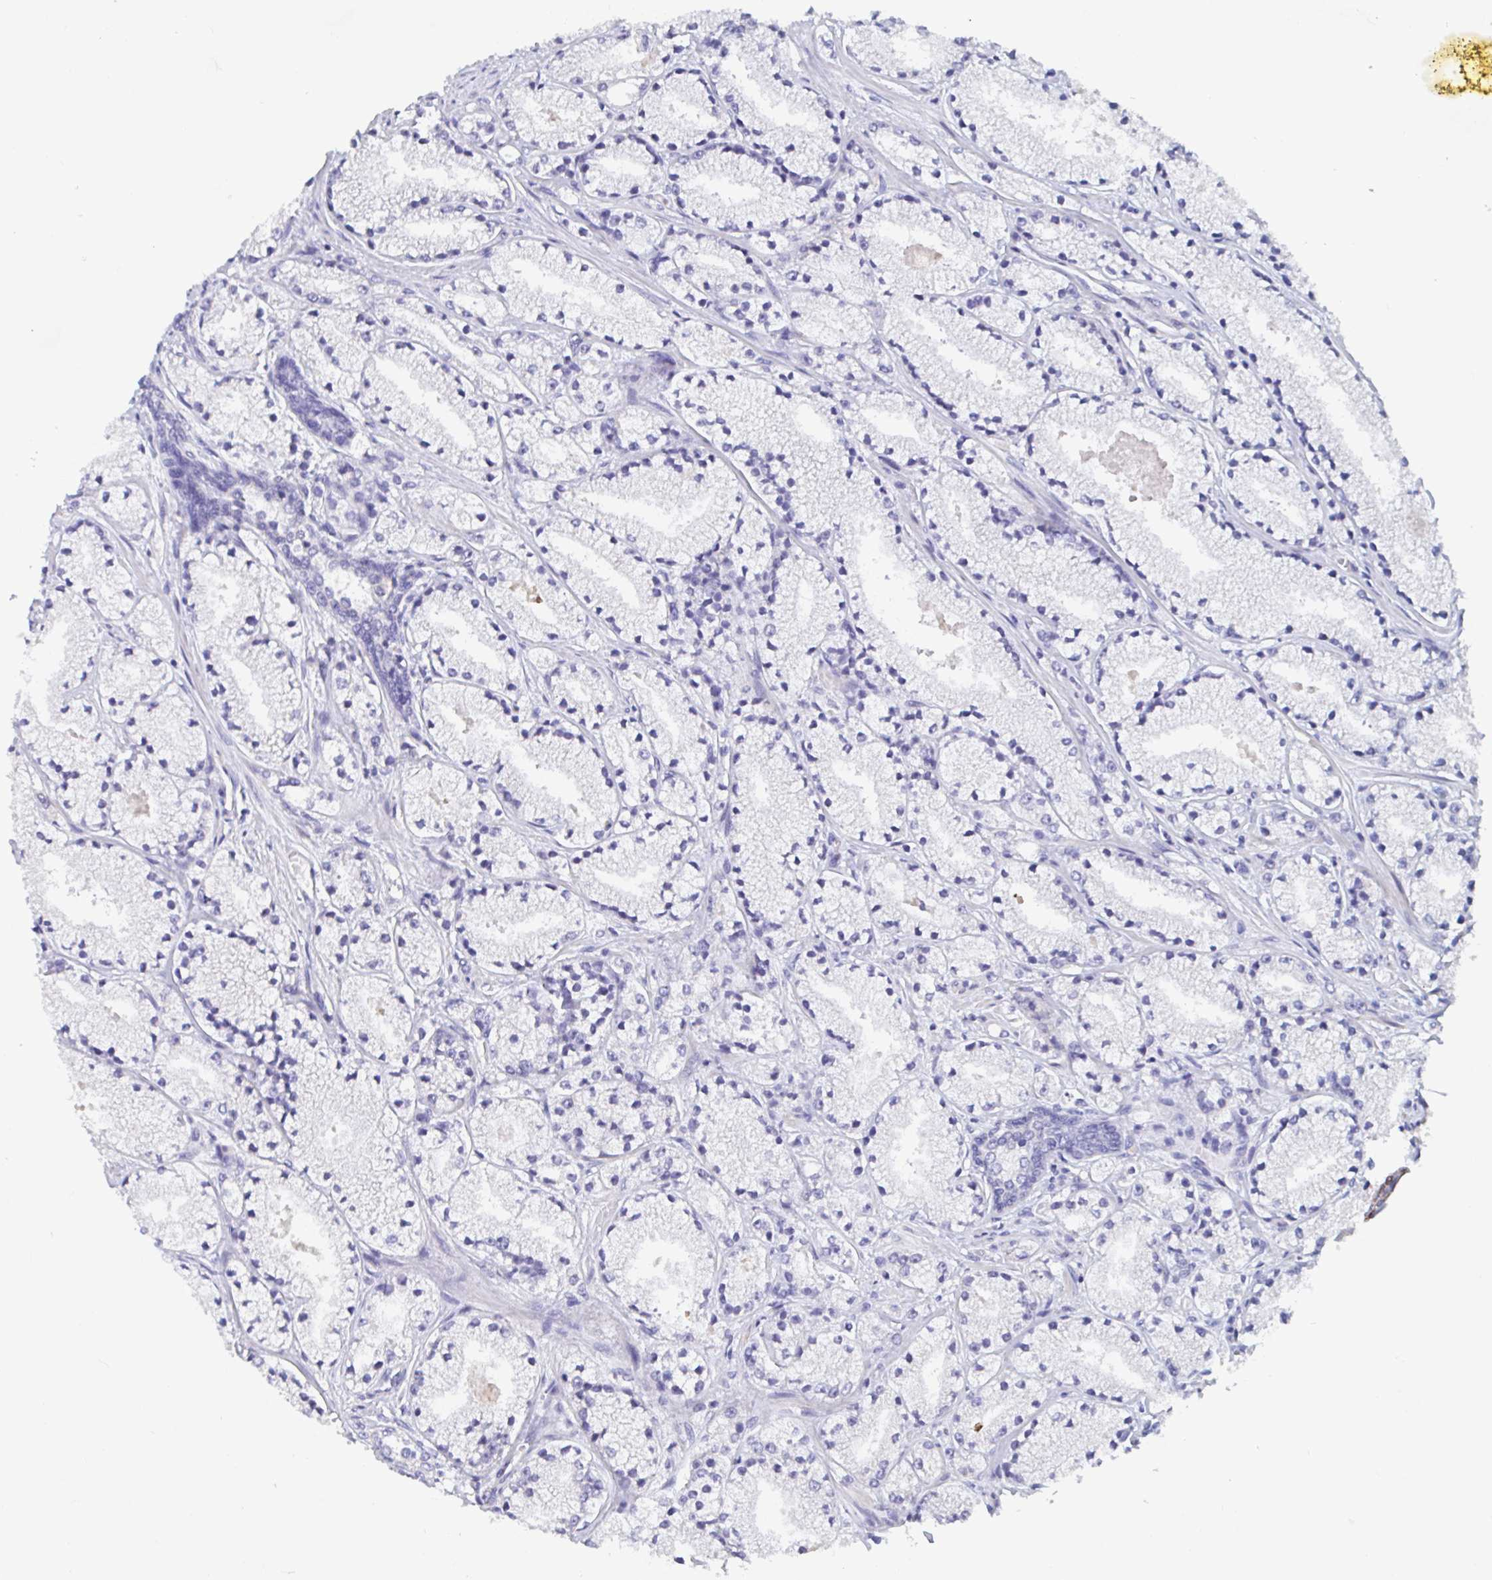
{"staining": {"intensity": "negative", "quantity": "none", "location": "none"}, "tissue": "prostate cancer", "cell_type": "Tumor cells", "image_type": "cancer", "snomed": [{"axis": "morphology", "description": "Adenocarcinoma, High grade"}, {"axis": "topography", "description": "Prostate"}], "caption": "High-grade adenocarcinoma (prostate) was stained to show a protein in brown. There is no significant staining in tumor cells.", "gene": "ZNHIT2", "patient": {"sex": "male", "age": 63}}